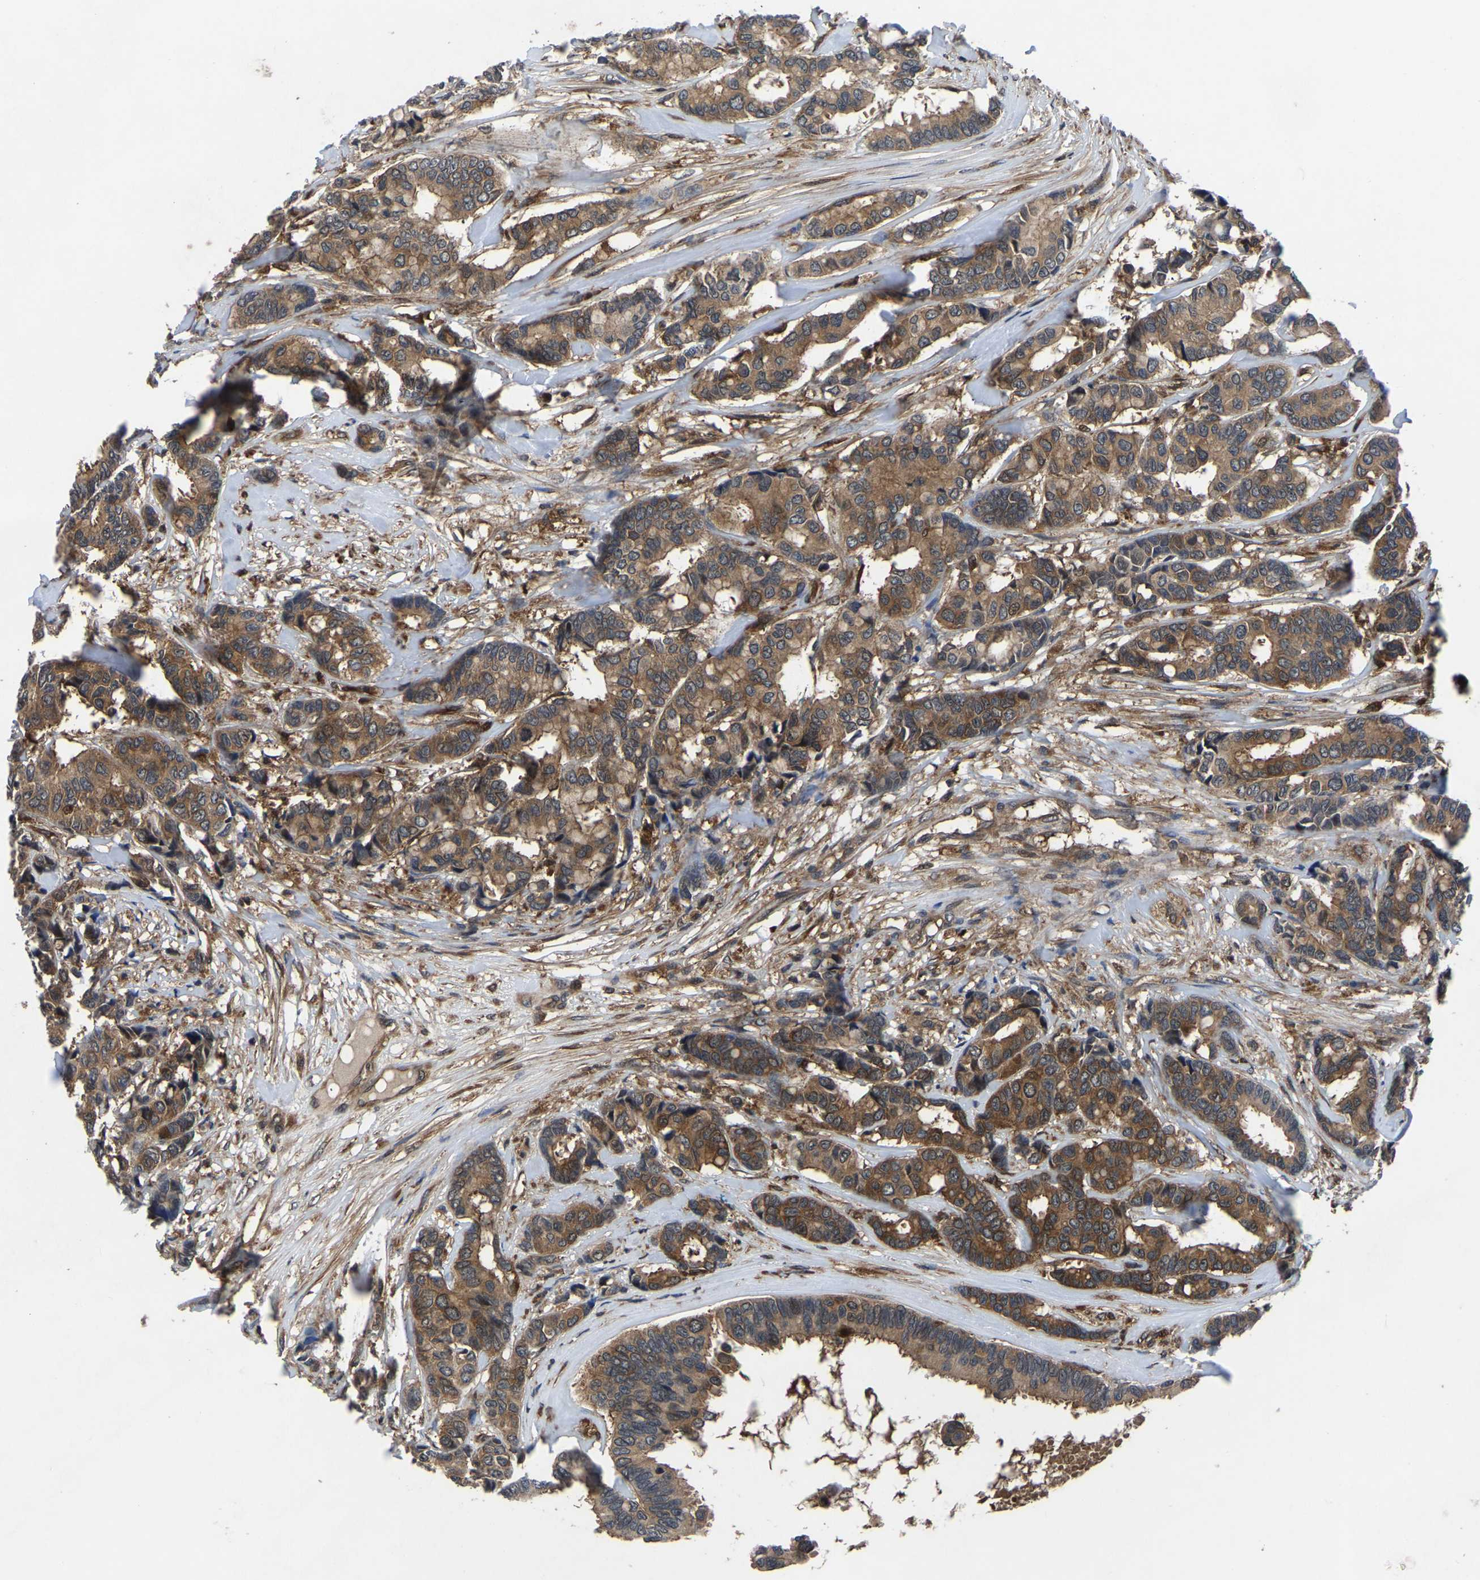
{"staining": {"intensity": "moderate", "quantity": ">75%", "location": "cytoplasmic/membranous"}, "tissue": "breast cancer", "cell_type": "Tumor cells", "image_type": "cancer", "snomed": [{"axis": "morphology", "description": "Duct carcinoma"}, {"axis": "topography", "description": "Breast"}], "caption": "Immunohistochemistry staining of breast cancer, which reveals medium levels of moderate cytoplasmic/membranous positivity in about >75% of tumor cells indicating moderate cytoplasmic/membranous protein staining. The staining was performed using DAB (3,3'-diaminobenzidine) (brown) for protein detection and nuclei were counterstained in hematoxylin (blue).", "gene": "FGD5", "patient": {"sex": "female", "age": 87}}